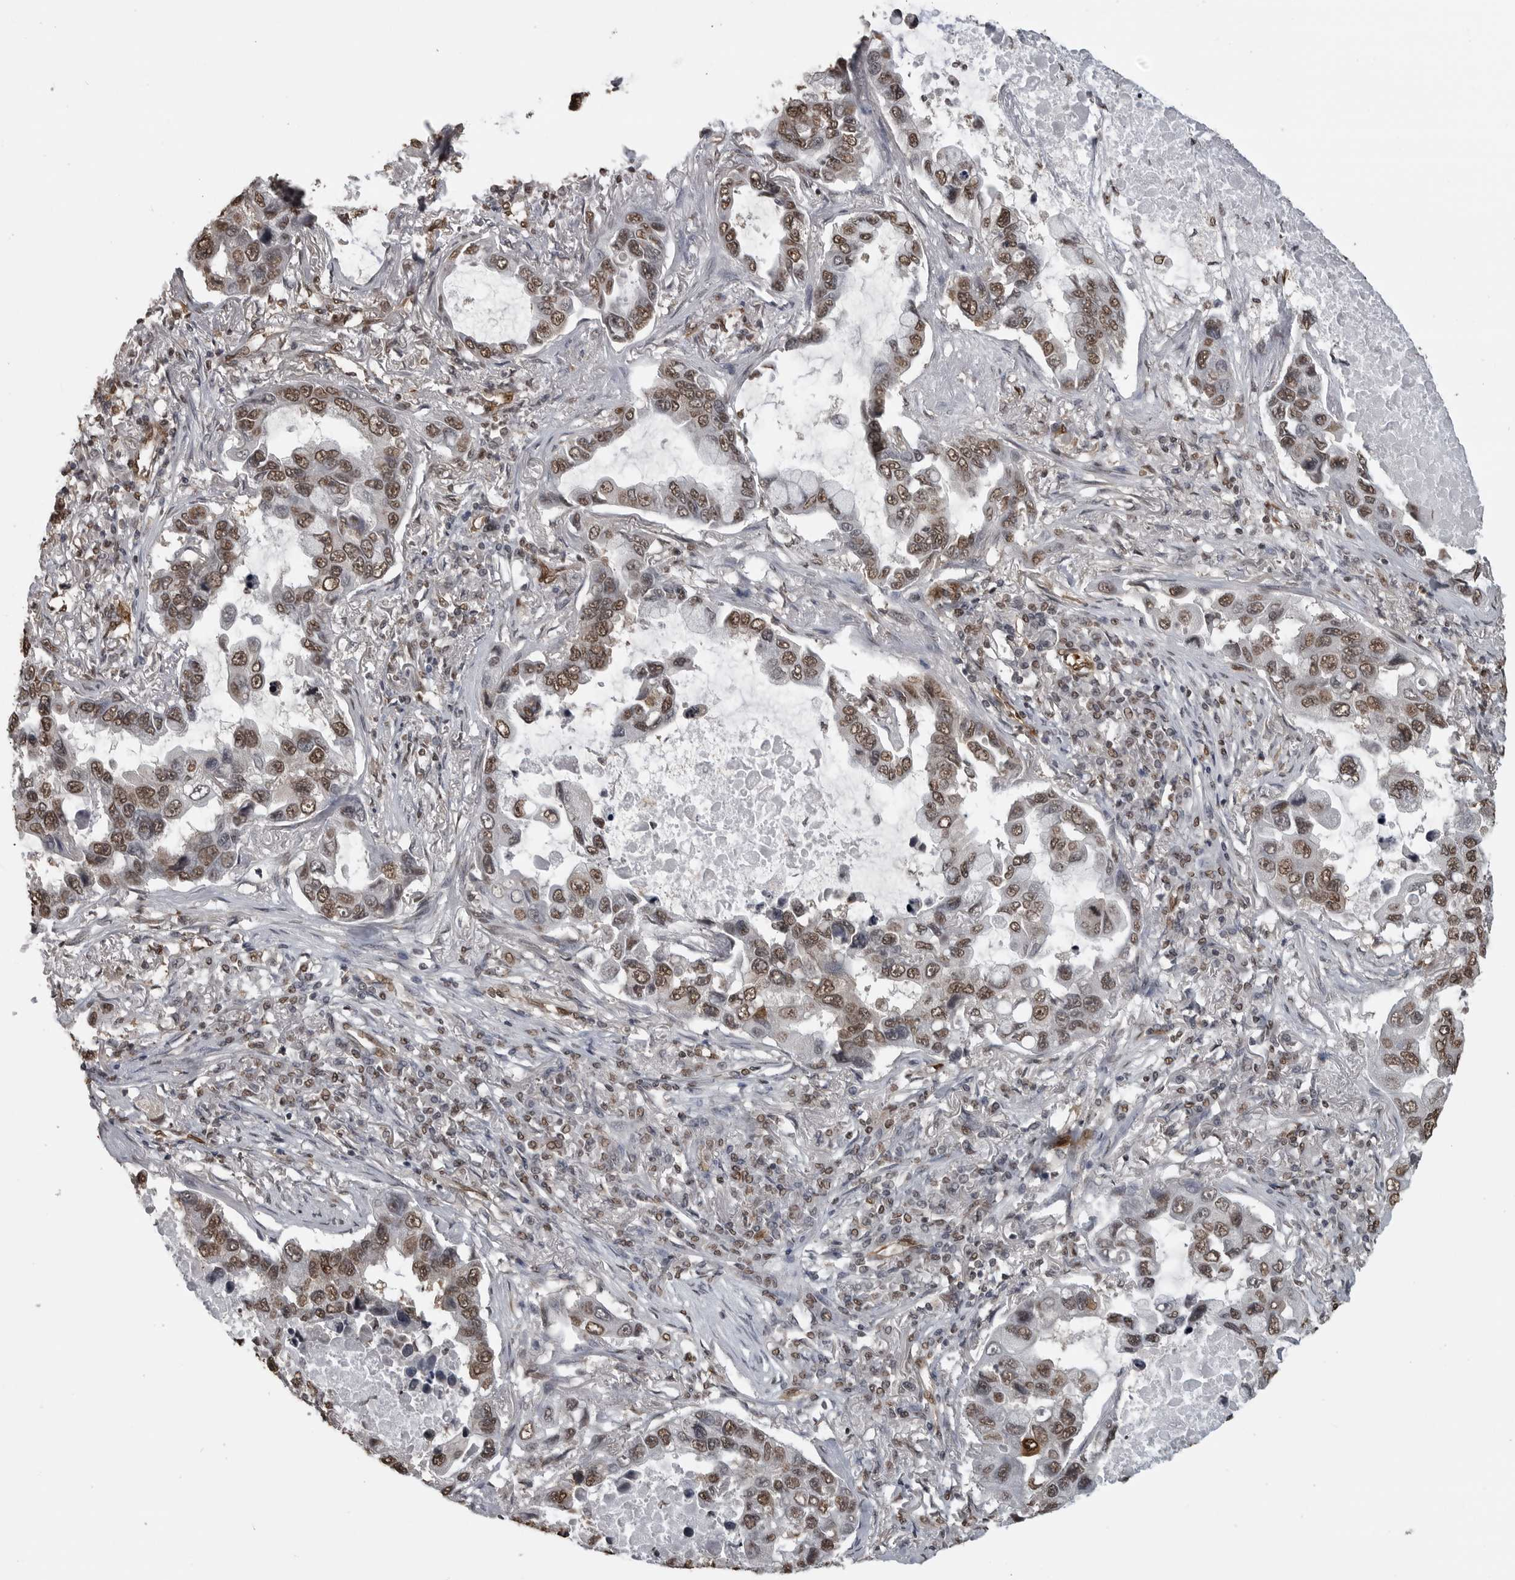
{"staining": {"intensity": "moderate", "quantity": ">75%", "location": "nuclear"}, "tissue": "lung cancer", "cell_type": "Tumor cells", "image_type": "cancer", "snomed": [{"axis": "morphology", "description": "Adenocarcinoma, NOS"}, {"axis": "topography", "description": "Lung"}], "caption": "Brown immunohistochemical staining in adenocarcinoma (lung) demonstrates moderate nuclear staining in approximately >75% of tumor cells.", "gene": "SMAD2", "patient": {"sex": "male", "age": 64}}